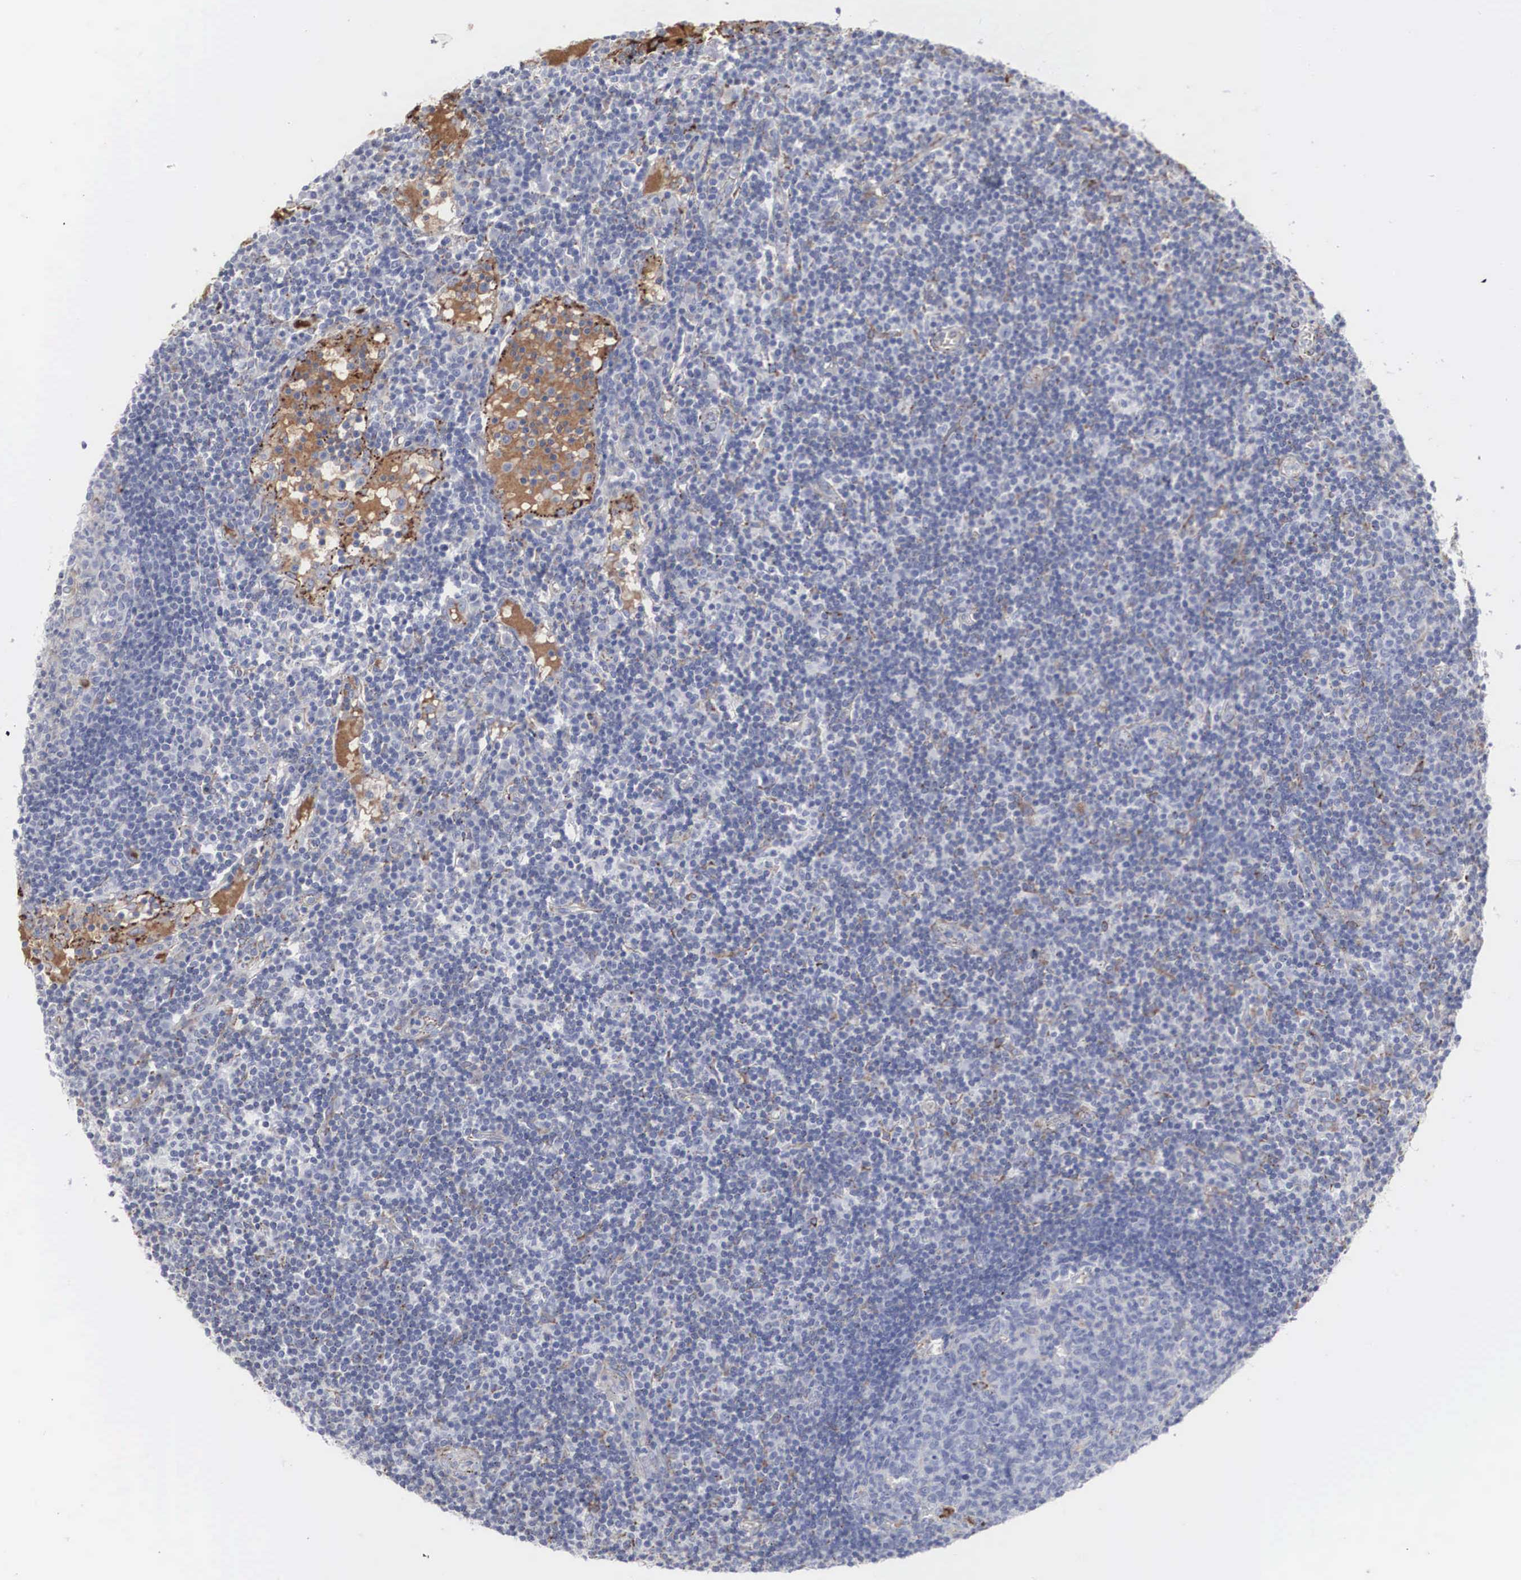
{"staining": {"intensity": "strong", "quantity": "<25%", "location": "cytoplasmic/membranous"}, "tissue": "lymph node", "cell_type": "Germinal center cells", "image_type": "normal", "snomed": [{"axis": "morphology", "description": "Normal tissue, NOS"}, {"axis": "topography", "description": "Lymph node"}], "caption": "This histopathology image reveals immunohistochemistry (IHC) staining of benign human lymph node, with medium strong cytoplasmic/membranous staining in about <25% of germinal center cells.", "gene": "LGALS3BP", "patient": {"sex": "female", "age": 55}}